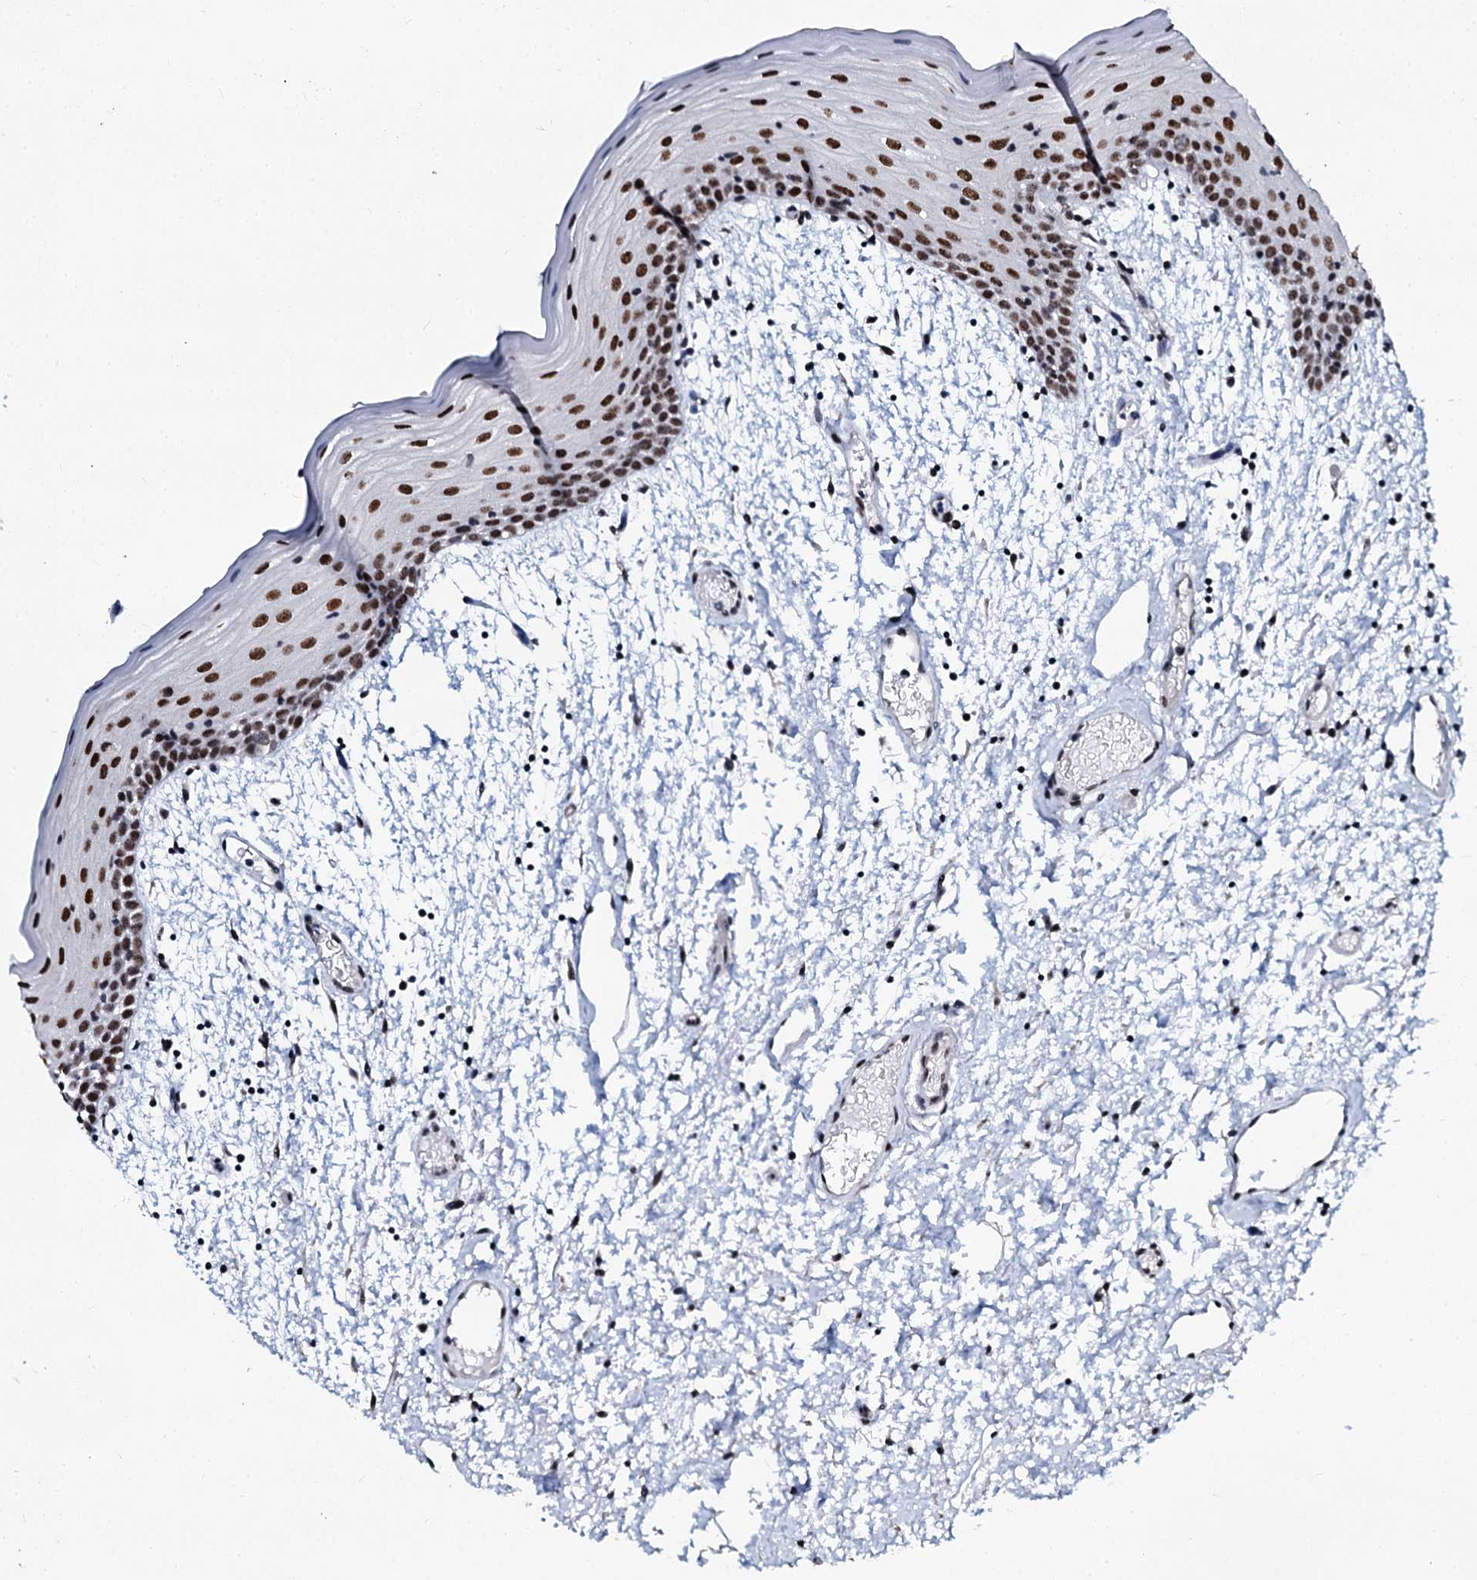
{"staining": {"intensity": "strong", "quantity": ">75%", "location": "nuclear"}, "tissue": "oral mucosa", "cell_type": "Squamous epithelial cells", "image_type": "normal", "snomed": [{"axis": "morphology", "description": "Normal tissue, NOS"}, {"axis": "topography", "description": "Skeletal muscle"}, {"axis": "topography", "description": "Oral tissue"}, {"axis": "topography", "description": "Salivary gland"}, {"axis": "topography", "description": "Peripheral nerve tissue"}], "caption": "Strong nuclear positivity for a protein is seen in approximately >75% of squamous epithelial cells of benign oral mucosa using IHC.", "gene": "SLTM", "patient": {"sex": "male", "age": 54}}